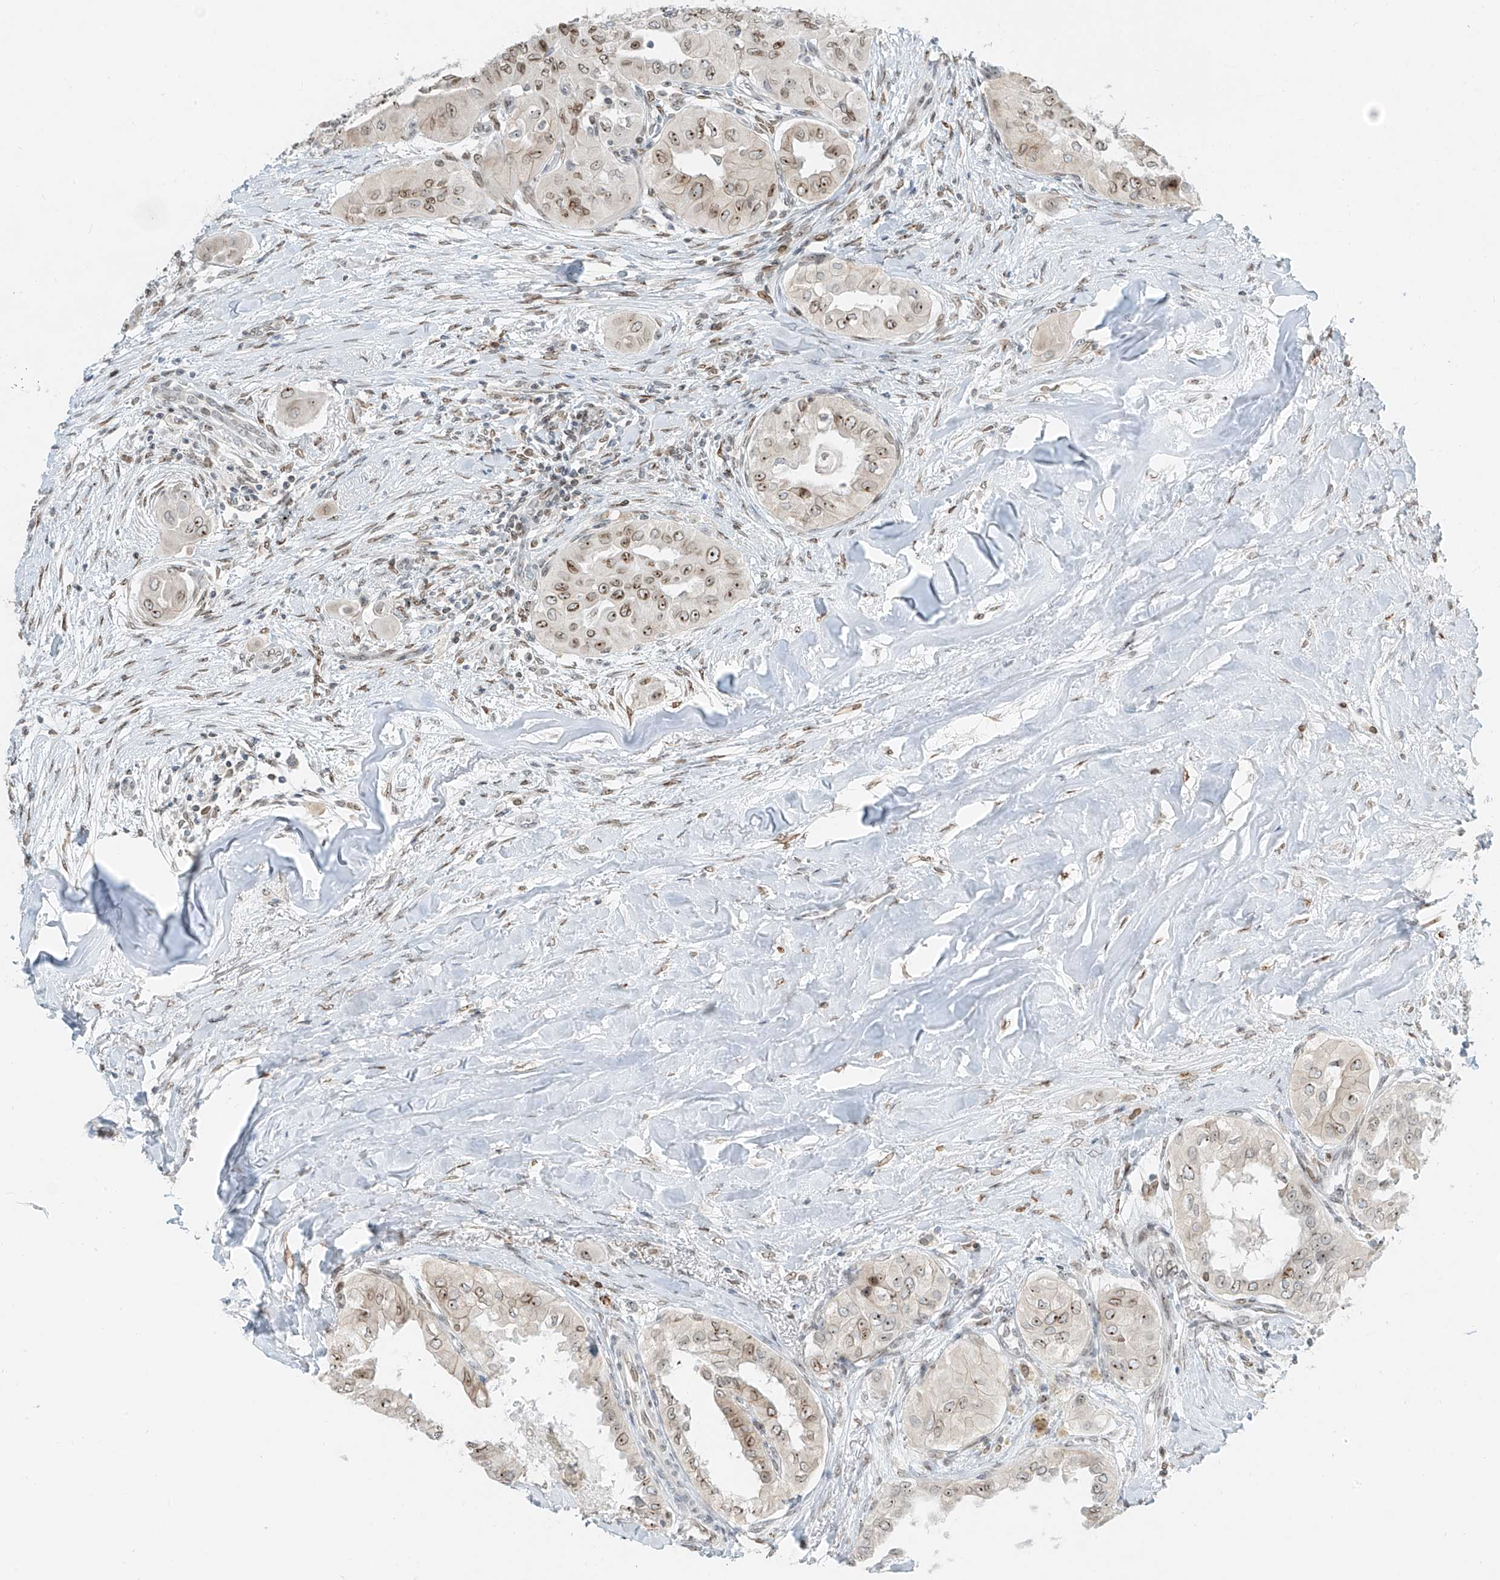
{"staining": {"intensity": "moderate", "quantity": "25%-75%", "location": "cytoplasmic/membranous,nuclear"}, "tissue": "thyroid cancer", "cell_type": "Tumor cells", "image_type": "cancer", "snomed": [{"axis": "morphology", "description": "Papillary adenocarcinoma, NOS"}, {"axis": "topography", "description": "Thyroid gland"}], "caption": "Moderate cytoplasmic/membranous and nuclear staining for a protein is identified in approximately 25%-75% of tumor cells of papillary adenocarcinoma (thyroid) using IHC.", "gene": "SAMD15", "patient": {"sex": "female", "age": 59}}